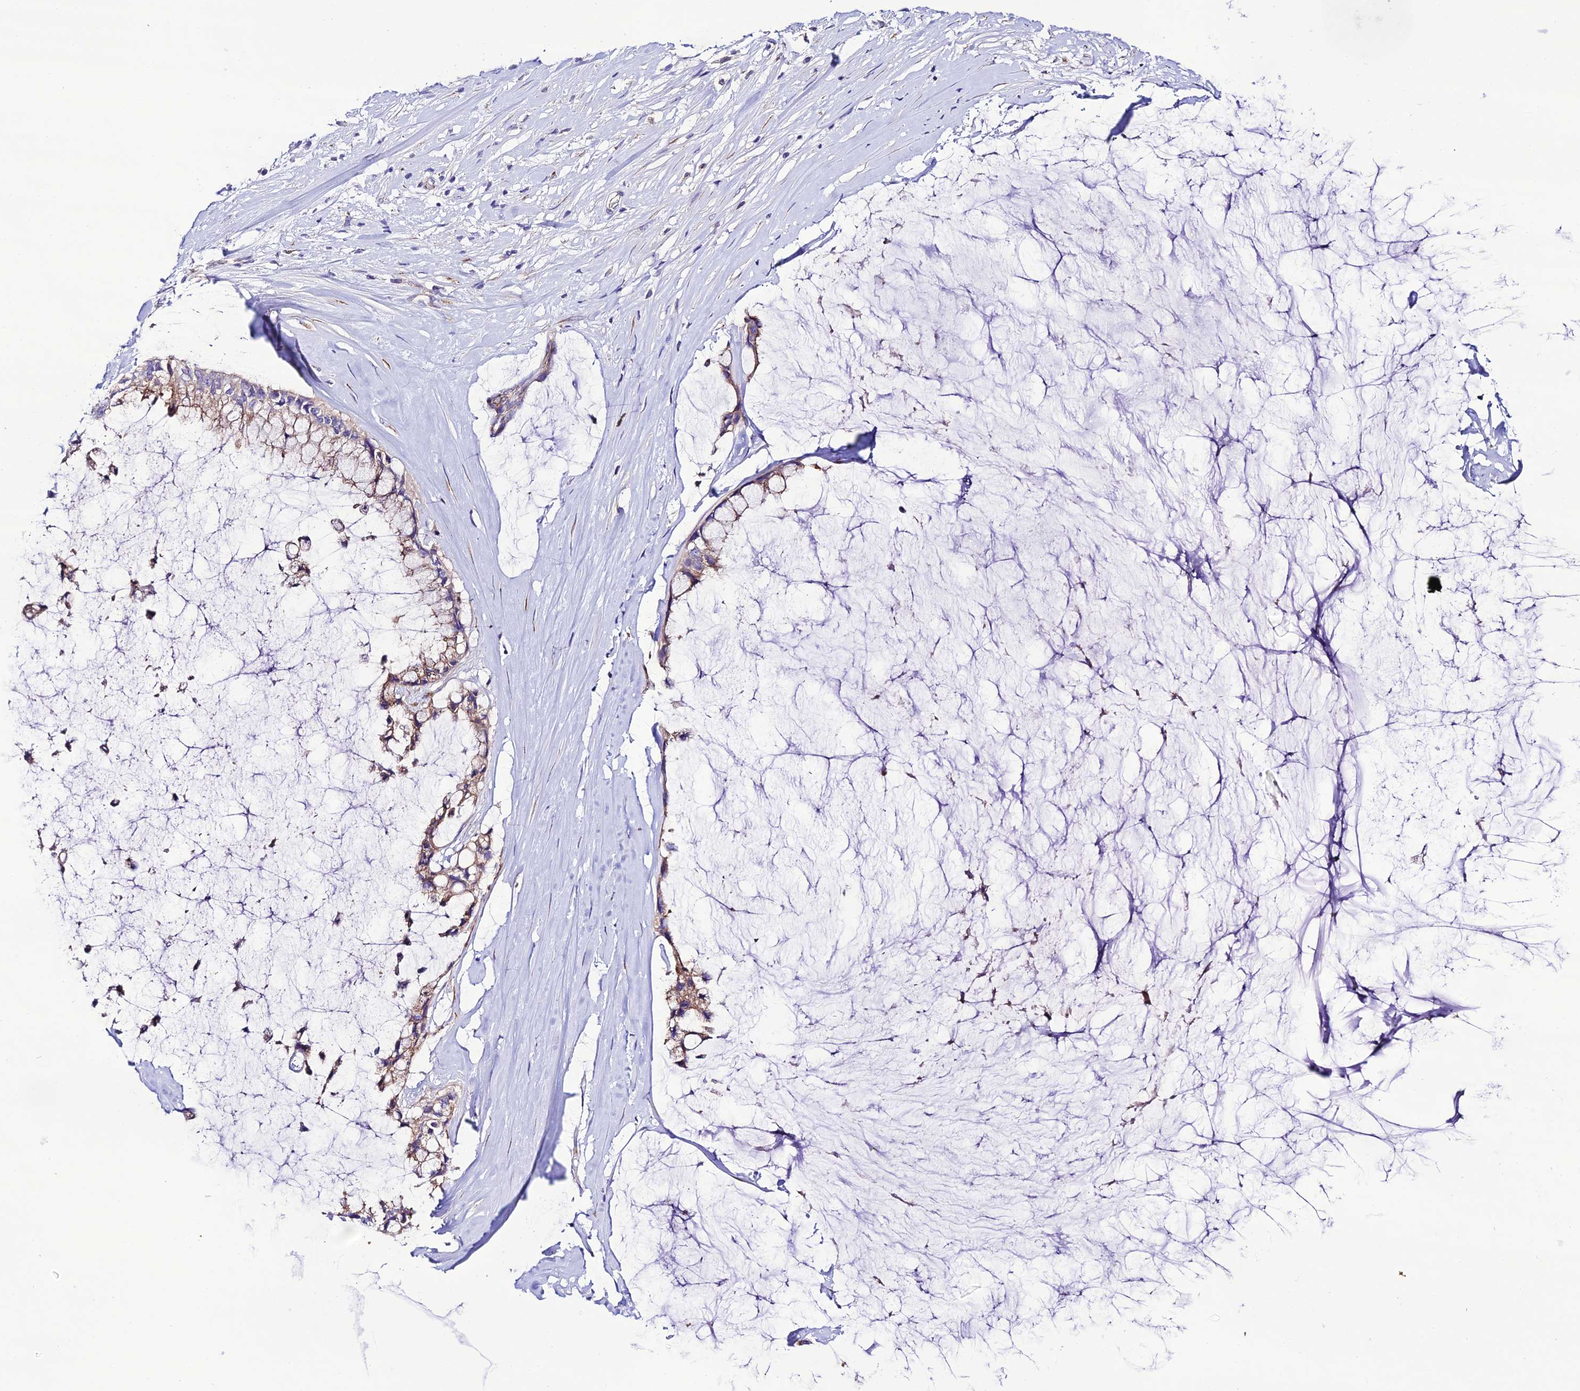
{"staining": {"intensity": "moderate", "quantity": ">75%", "location": "cytoplasmic/membranous"}, "tissue": "ovarian cancer", "cell_type": "Tumor cells", "image_type": "cancer", "snomed": [{"axis": "morphology", "description": "Cystadenocarcinoma, mucinous, NOS"}, {"axis": "topography", "description": "Ovary"}], "caption": "Ovarian cancer (mucinous cystadenocarcinoma) stained with a brown dye displays moderate cytoplasmic/membranous positive positivity in about >75% of tumor cells.", "gene": "LACTB2", "patient": {"sex": "female", "age": 39}}